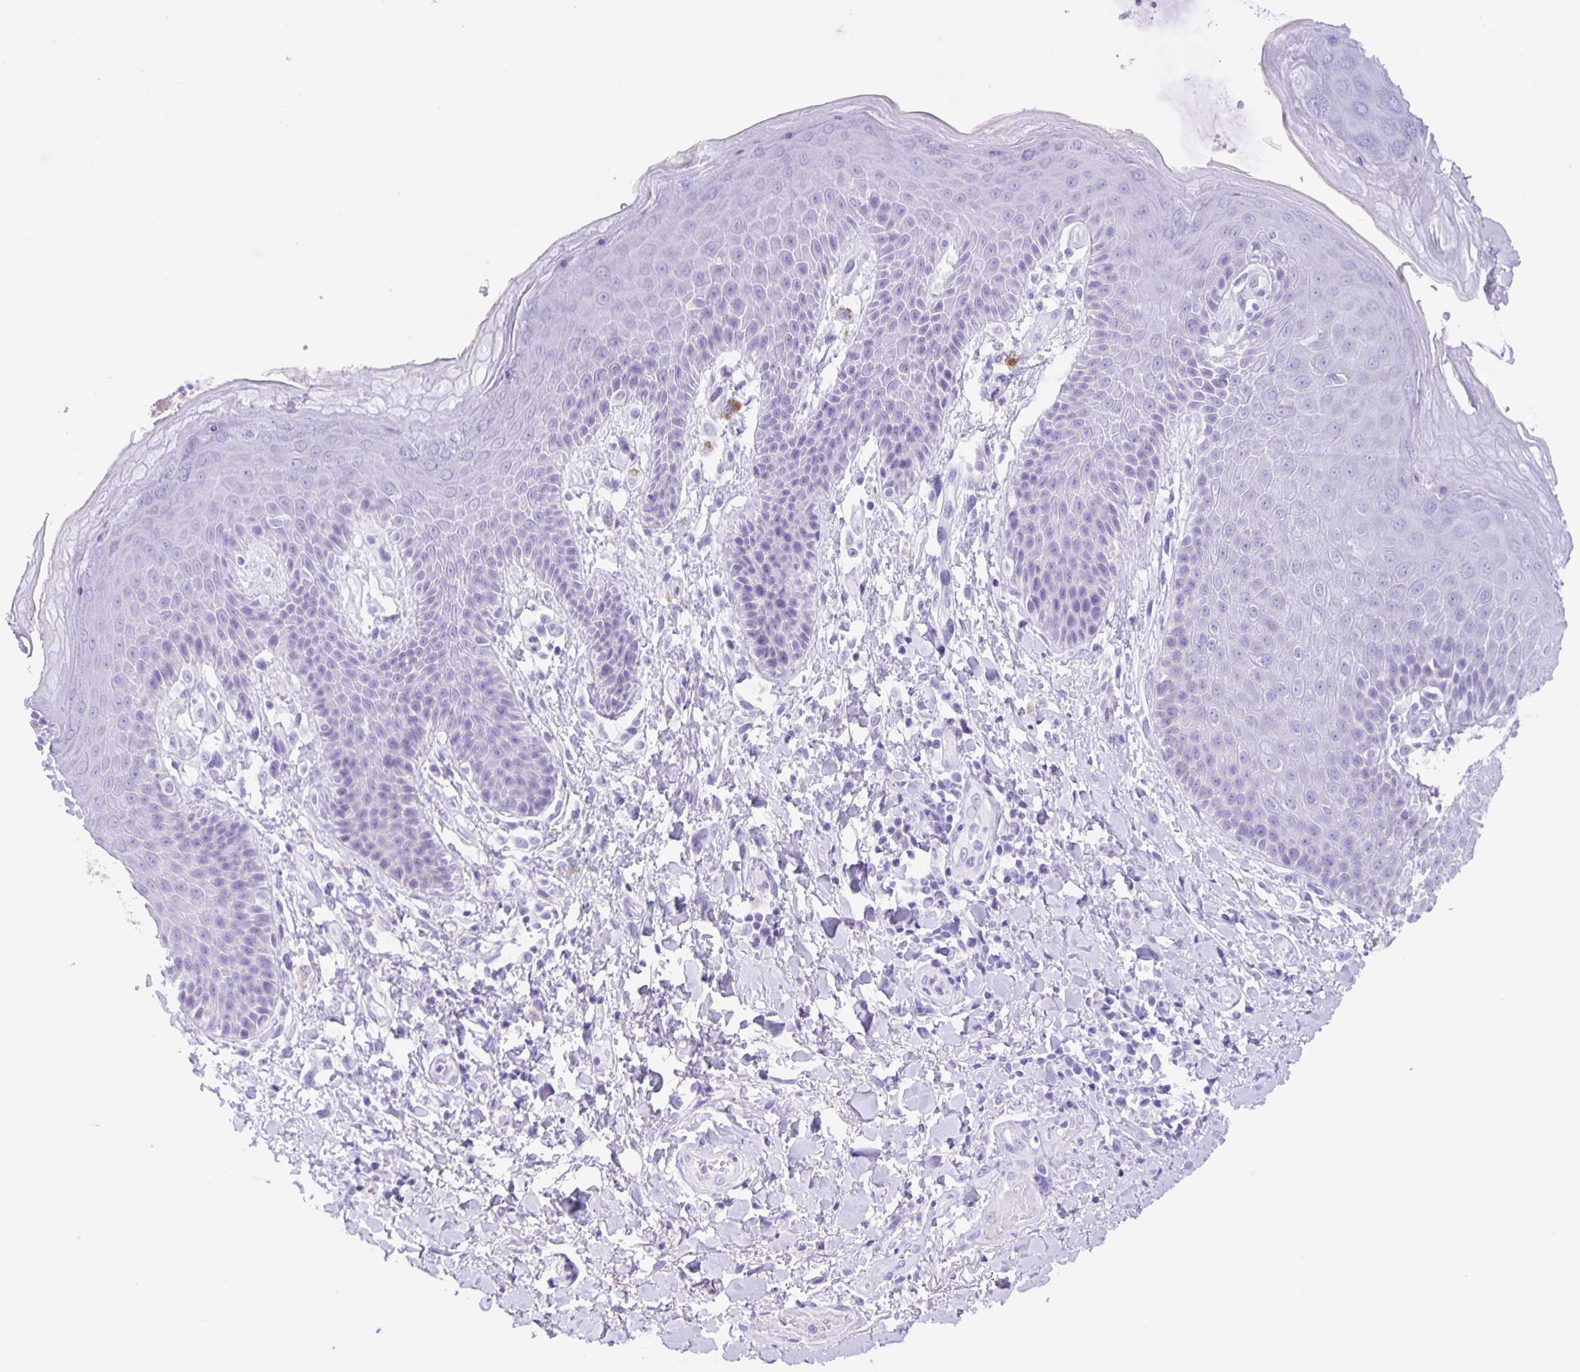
{"staining": {"intensity": "negative", "quantity": "none", "location": "none"}, "tissue": "skin", "cell_type": "Epidermal cells", "image_type": "normal", "snomed": [{"axis": "morphology", "description": "Normal tissue, NOS"}, {"axis": "topography", "description": "Anal"}, {"axis": "topography", "description": "Peripheral nerve tissue"}], "caption": "Epidermal cells show no significant protein positivity in normal skin.", "gene": "GUCA2A", "patient": {"sex": "male", "age": 51}}